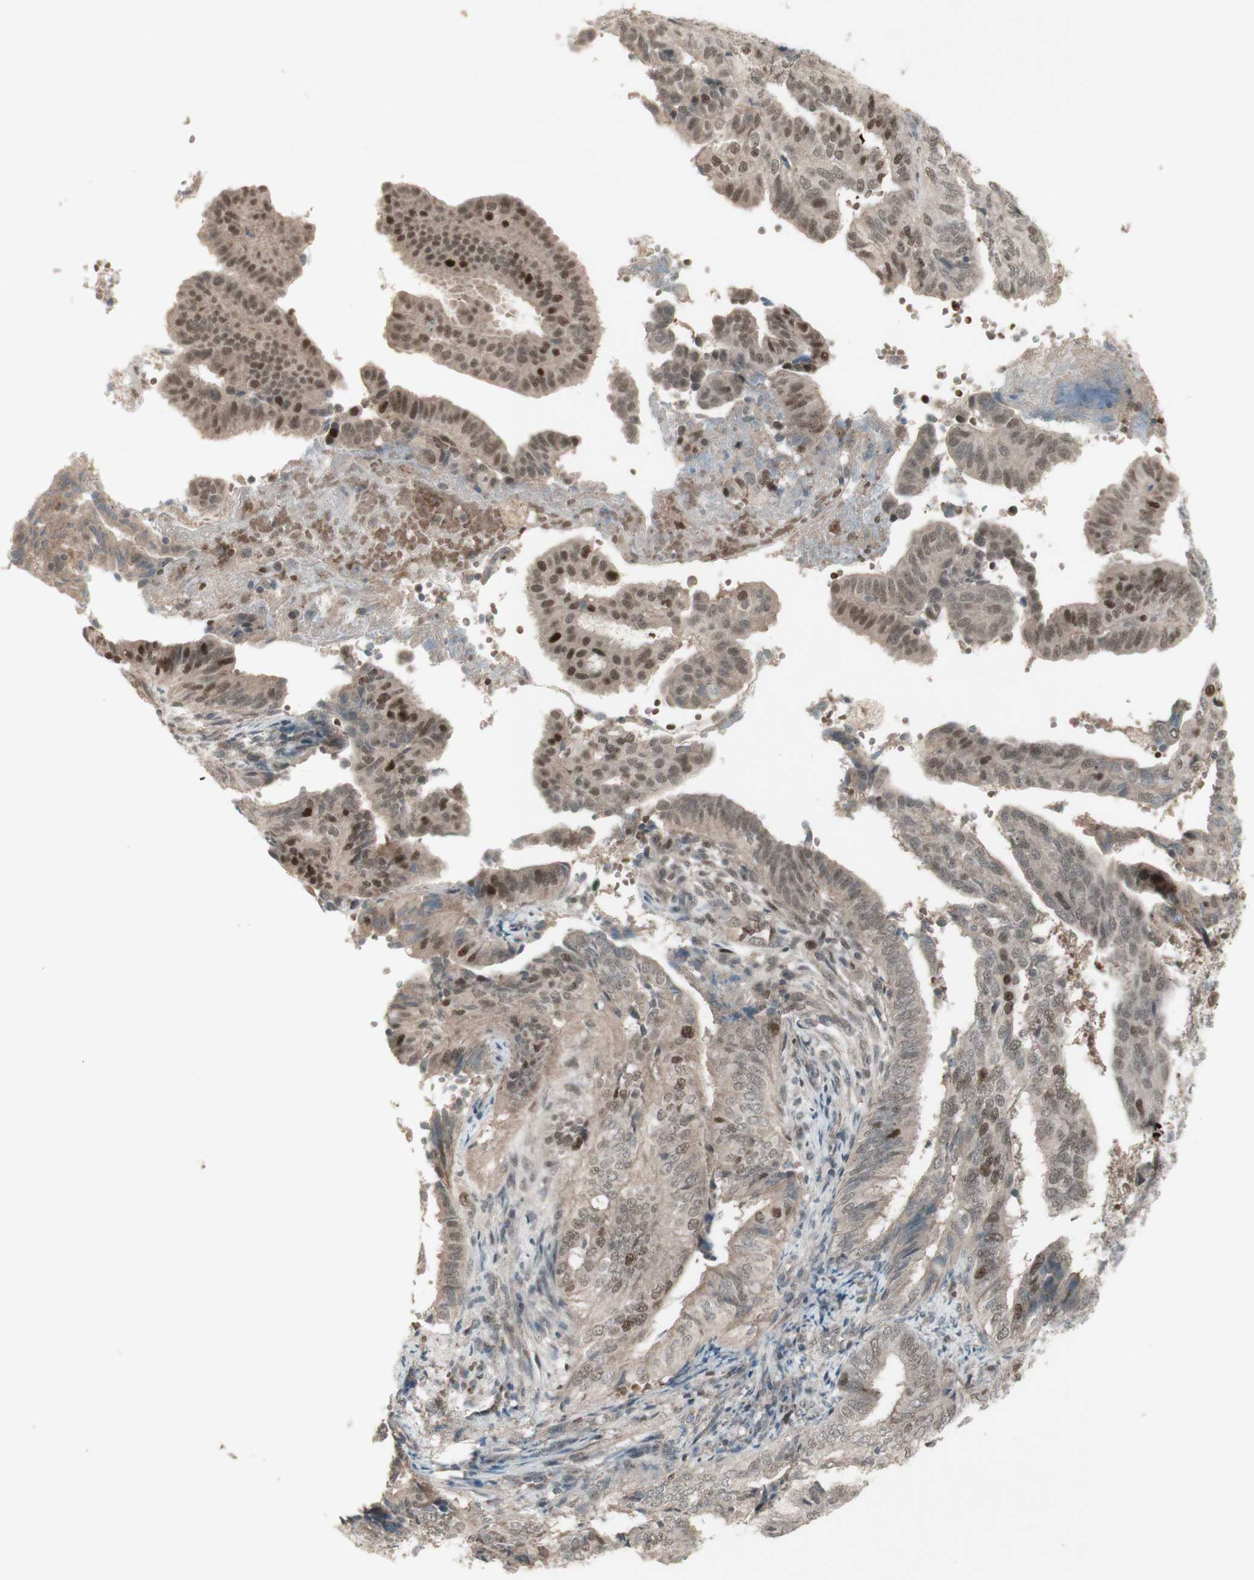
{"staining": {"intensity": "strong", "quantity": "<25%", "location": "cytoplasmic/membranous,nuclear"}, "tissue": "endometrial cancer", "cell_type": "Tumor cells", "image_type": "cancer", "snomed": [{"axis": "morphology", "description": "Adenocarcinoma, NOS"}, {"axis": "topography", "description": "Endometrium"}], "caption": "Protein expression analysis of human endometrial adenocarcinoma reveals strong cytoplasmic/membranous and nuclear expression in about <25% of tumor cells. The protein of interest is shown in brown color, while the nuclei are stained blue.", "gene": "MSH6", "patient": {"sex": "female", "age": 58}}